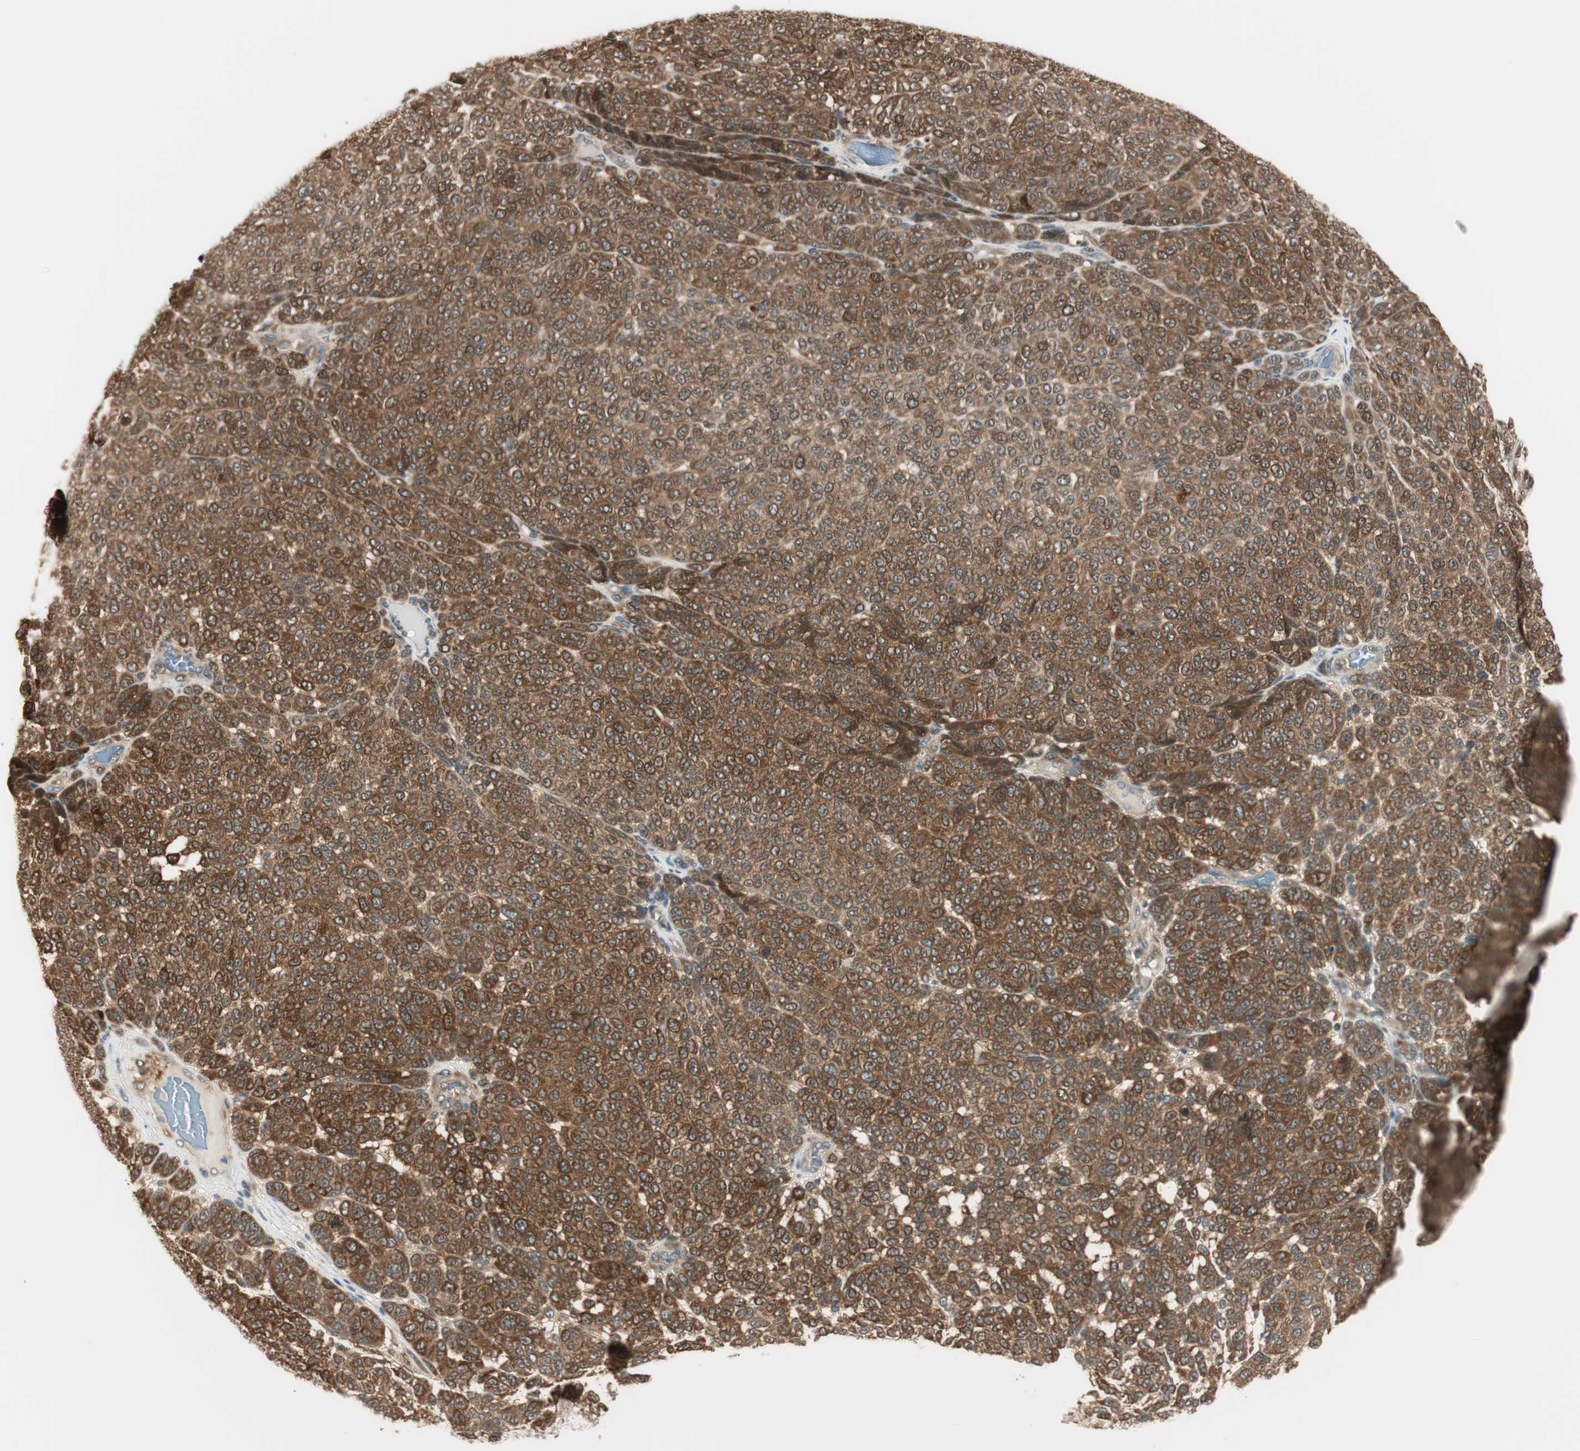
{"staining": {"intensity": "weak", "quantity": ">75%", "location": "cytoplasmic/membranous"}, "tissue": "melanoma", "cell_type": "Tumor cells", "image_type": "cancer", "snomed": [{"axis": "morphology", "description": "Malignant melanoma, NOS"}, {"axis": "topography", "description": "Skin"}], "caption": "Immunohistochemical staining of human malignant melanoma exhibits low levels of weak cytoplasmic/membranous staining in about >75% of tumor cells. Immunohistochemistry stains the protein in brown and the nuclei are stained blue.", "gene": "IPO5", "patient": {"sex": "male", "age": 59}}